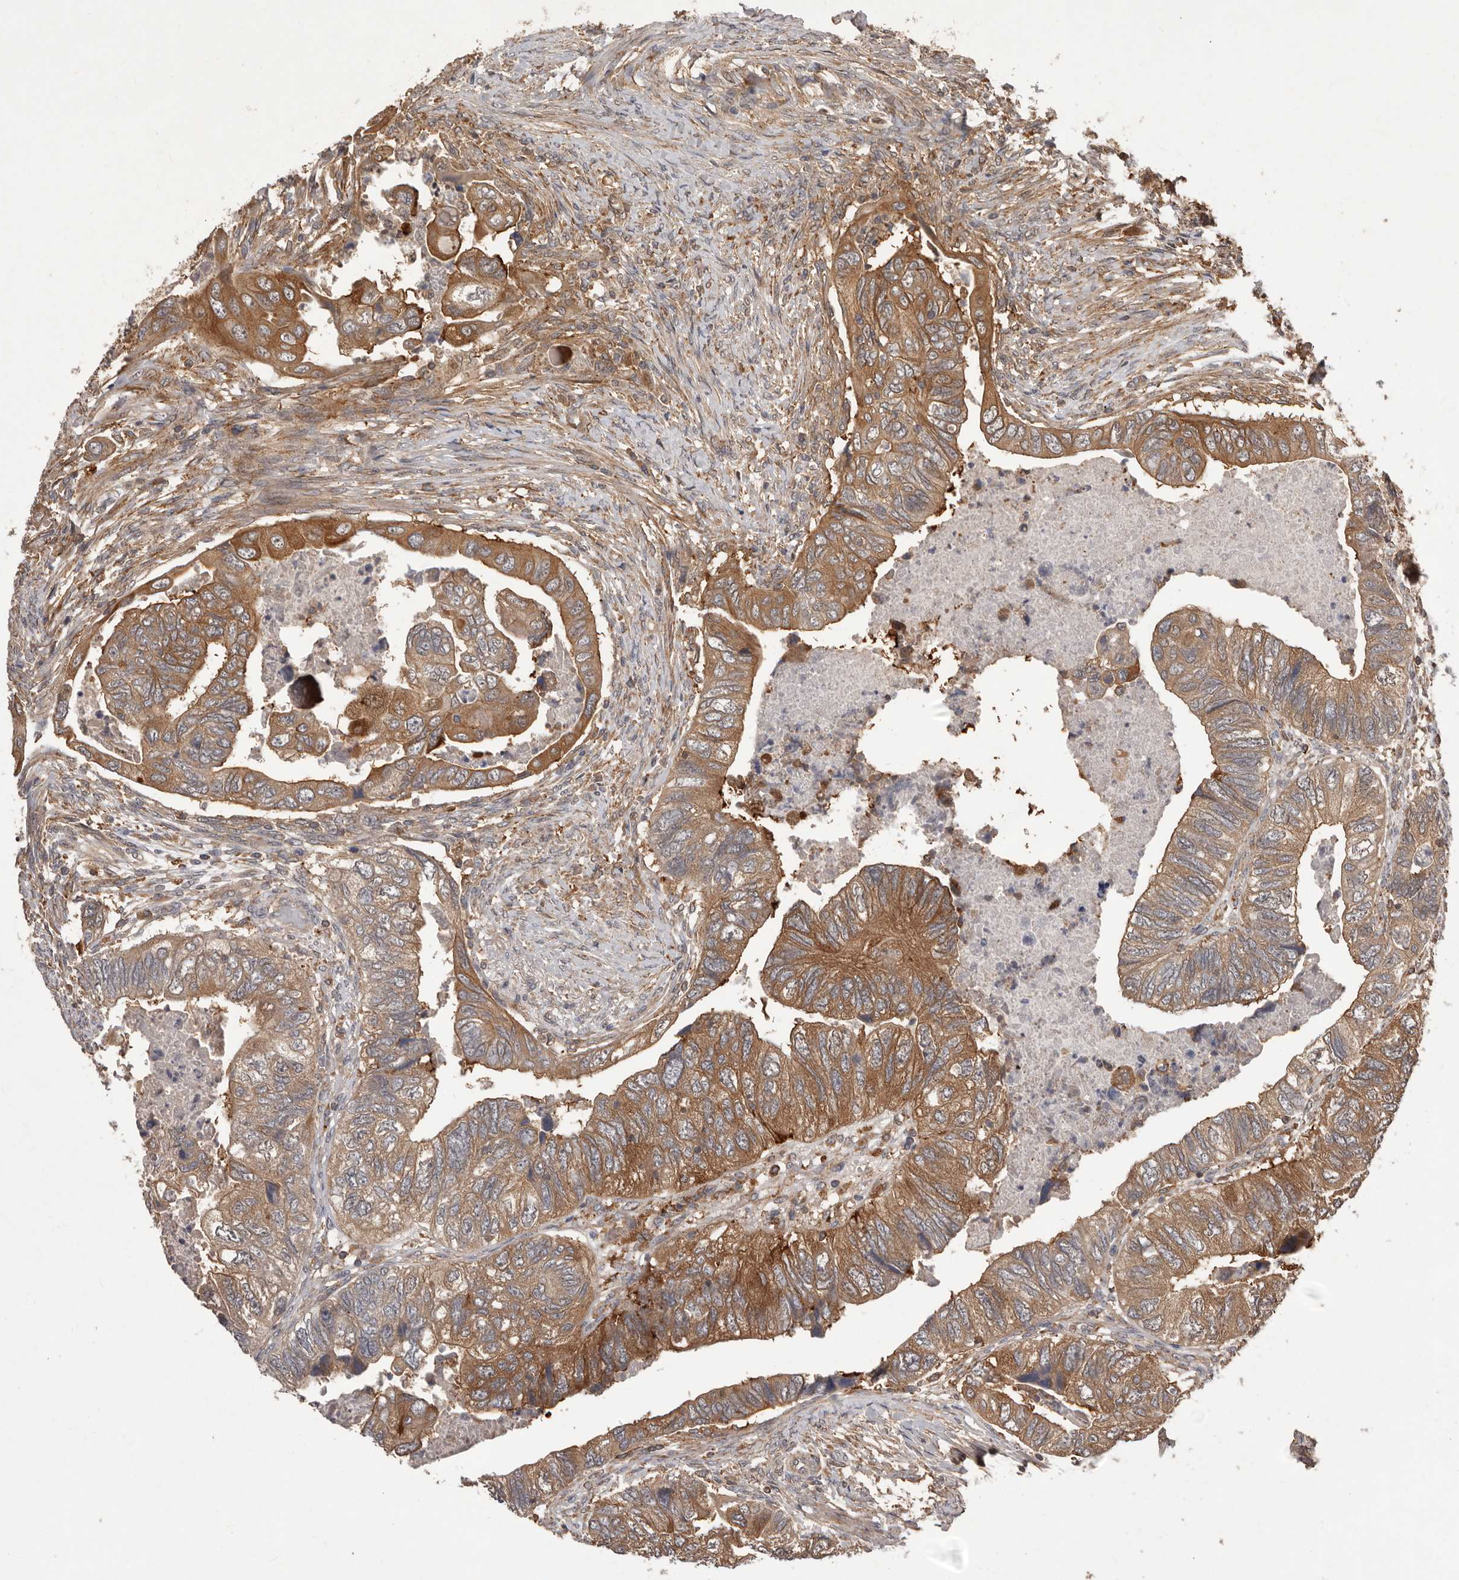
{"staining": {"intensity": "moderate", "quantity": ">75%", "location": "cytoplasmic/membranous"}, "tissue": "colorectal cancer", "cell_type": "Tumor cells", "image_type": "cancer", "snomed": [{"axis": "morphology", "description": "Adenocarcinoma, NOS"}, {"axis": "topography", "description": "Rectum"}], "caption": "Human colorectal cancer (adenocarcinoma) stained with a protein marker displays moderate staining in tumor cells.", "gene": "SLC22A3", "patient": {"sex": "male", "age": 63}}